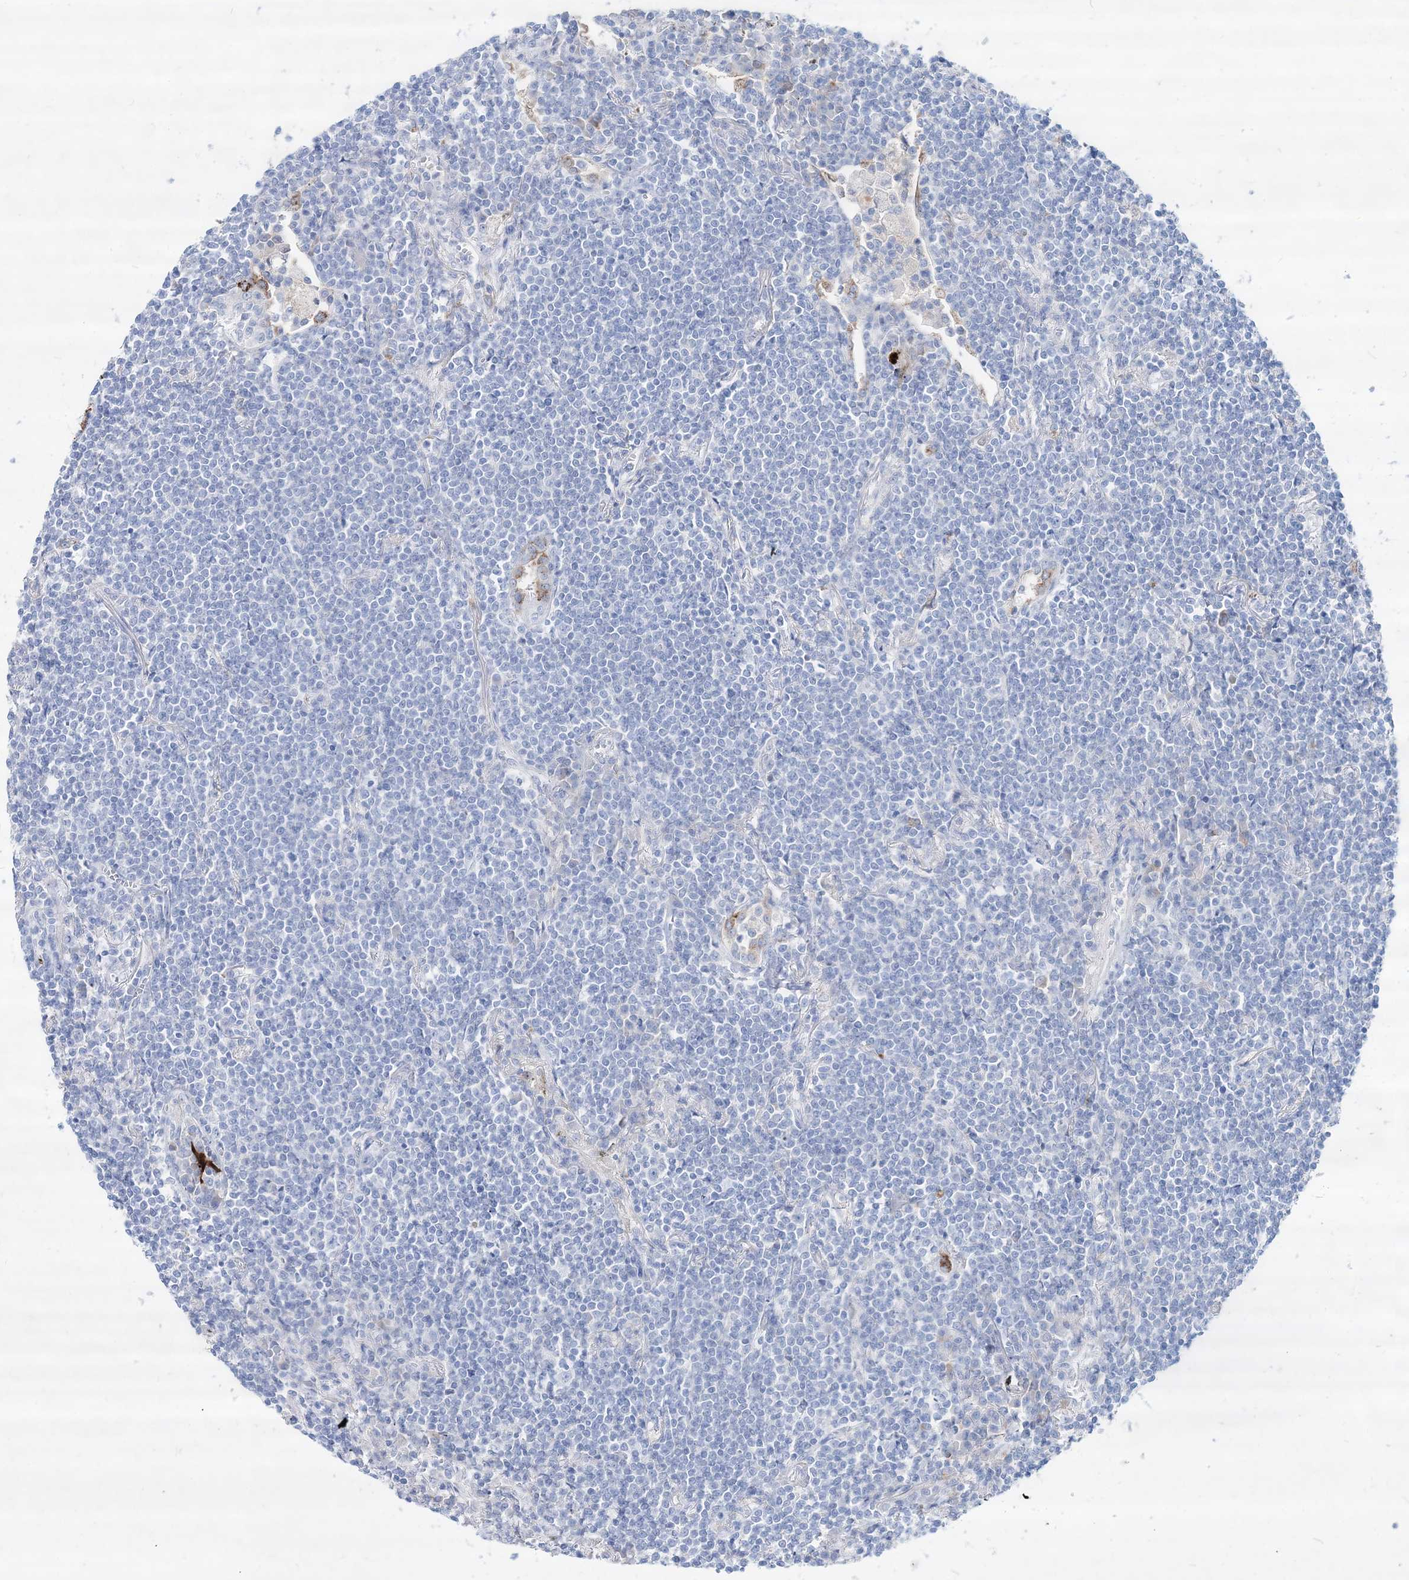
{"staining": {"intensity": "negative", "quantity": "none", "location": "none"}, "tissue": "lymphoma", "cell_type": "Tumor cells", "image_type": "cancer", "snomed": [{"axis": "morphology", "description": "Malignant lymphoma, non-Hodgkin's type, Low grade"}, {"axis": "topography", "description": "Lung"}], "caption": "Malignant lymphoma, non-Hodgkin's type (low-grade) was stained to show a protein in brown. There is no significant expression in tumor cells. (Brightfield microscopy of DAB immunohistochemistry at high magnification).", "gene": "SPINK7", "patient": {"sex": "female", "age": 71}}